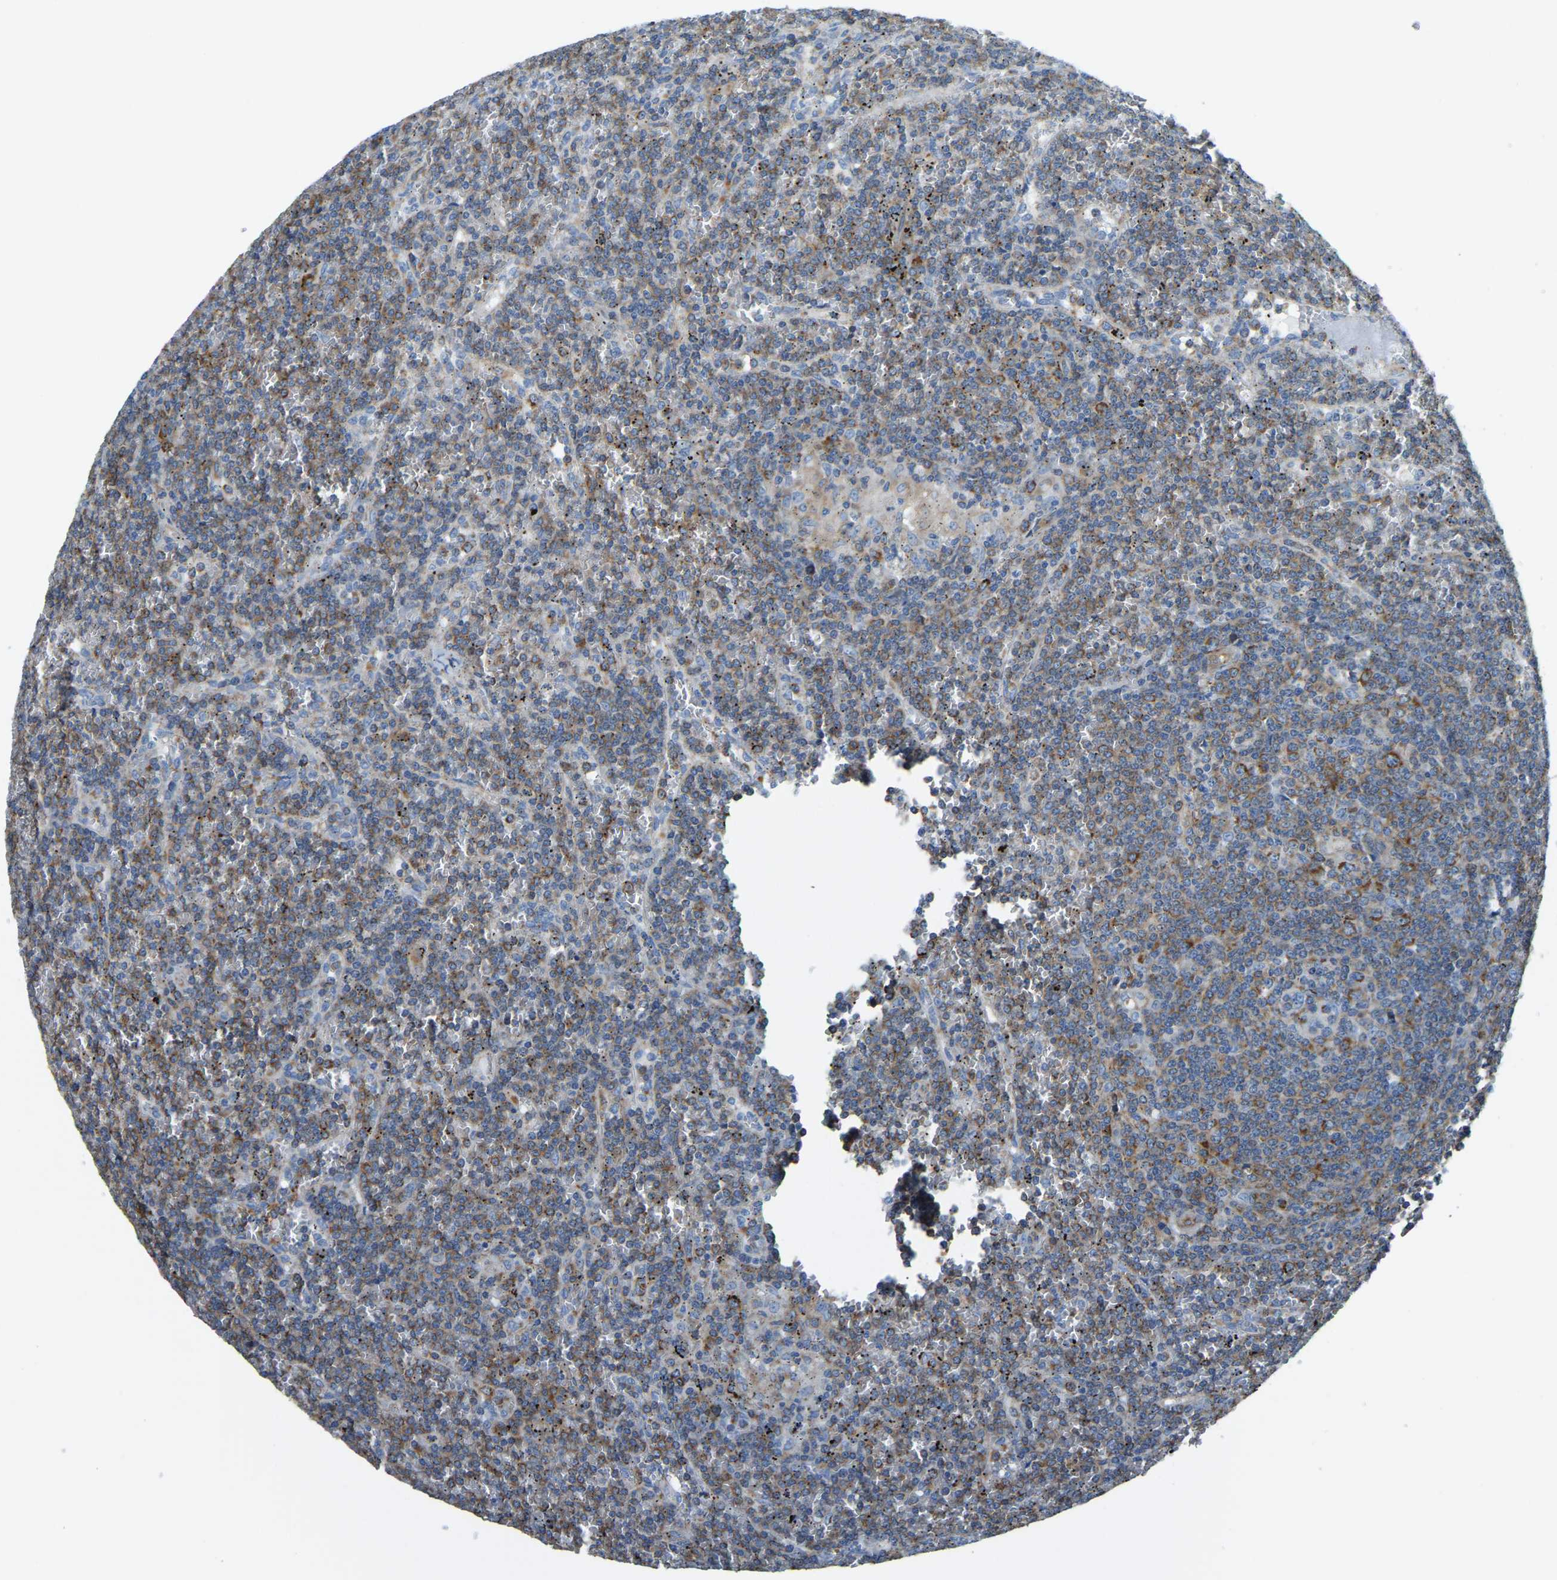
{"staining": {"intensity": "moderate", "quantity": ">75%", "location": "cytoplasmic/membranous"}, "tissue": "lymphoma", "cell_type": "Tumor cells", "image_type": "cancer", "snomed": [{"axis": "morphology", "description": "Malignant lymphoma, non-Hodgkin's type, Low grade"}, {"axis": "topography", "description": "Spleen"}], "caption": "High-magnification brightfield microscopy of lymphoma stained with DAB (3,3'-diaminobenzidine) (brown) and counterstained with hematoxylin (blue). tumor cells exhibit moderate cytoplasmic/membranous positivity is seen in about>75% of cells.", "gene": "AHNAK", "patient": {"sex": "female", "age": 19}}